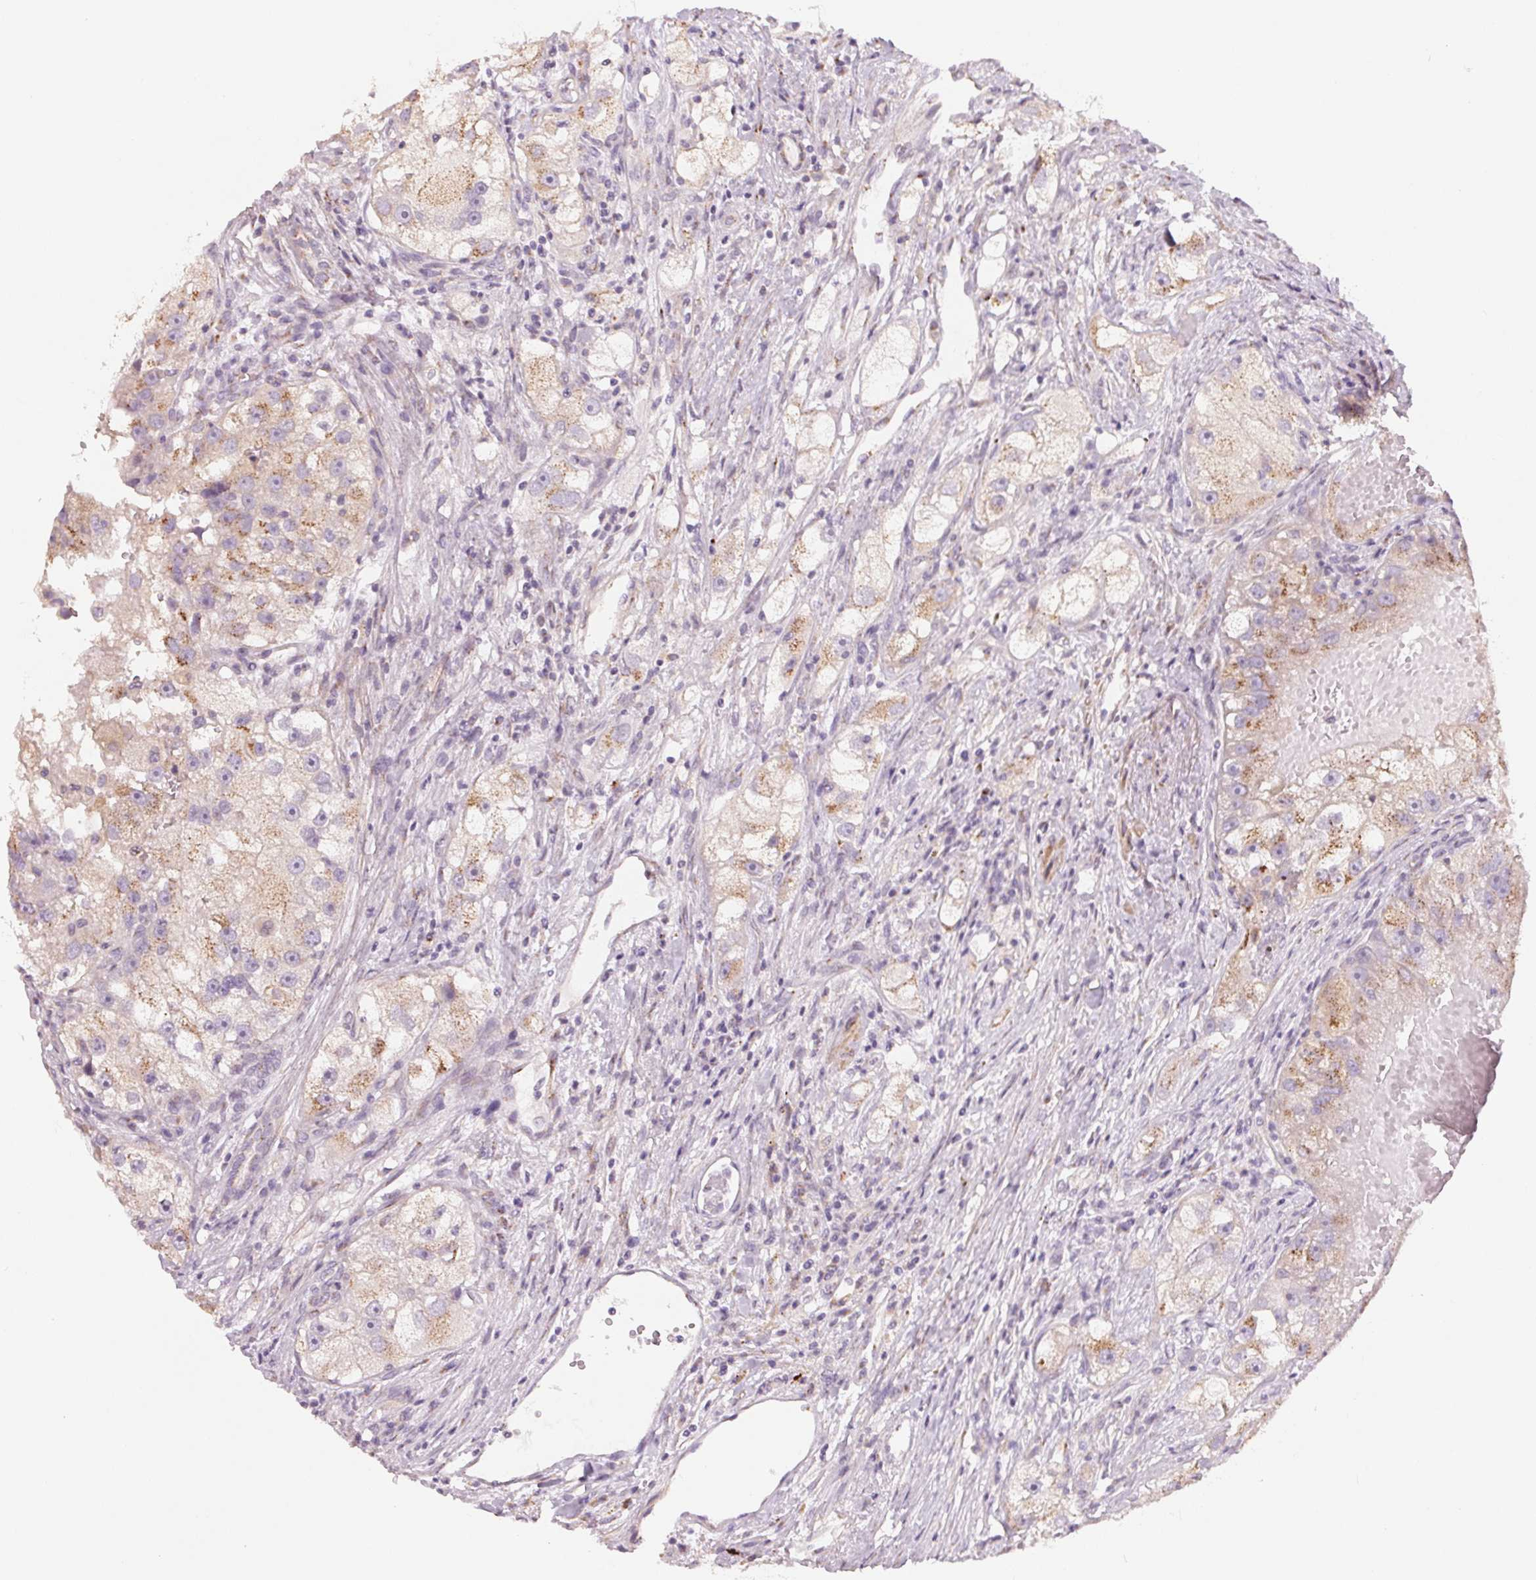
{"staining": {"intensity": "weak", "quantity": "25%-75%", "location": "cytoplasmic/membranous"}, "tissue": "renal cancer", "cell_type": "Tumor cells", "image_type": "cancer", "snomed": [{"axis": "morphology", "description": "Adenocarcinoma, NOS"}, {"axis": "topography", "description": "Kidney"}], "caption": "Immunohistochemistry (IHC) (DAB) staining of human adenocarcinoma (renal) displays weak cytoplasmic/membranous protein staining in about 25%-75% of tumor cells. (brown staining indicates protein expression, while blue staining denotes nuclei).", "gene": "DRAM2", "patient": {"sex": "male", "age": 63}}